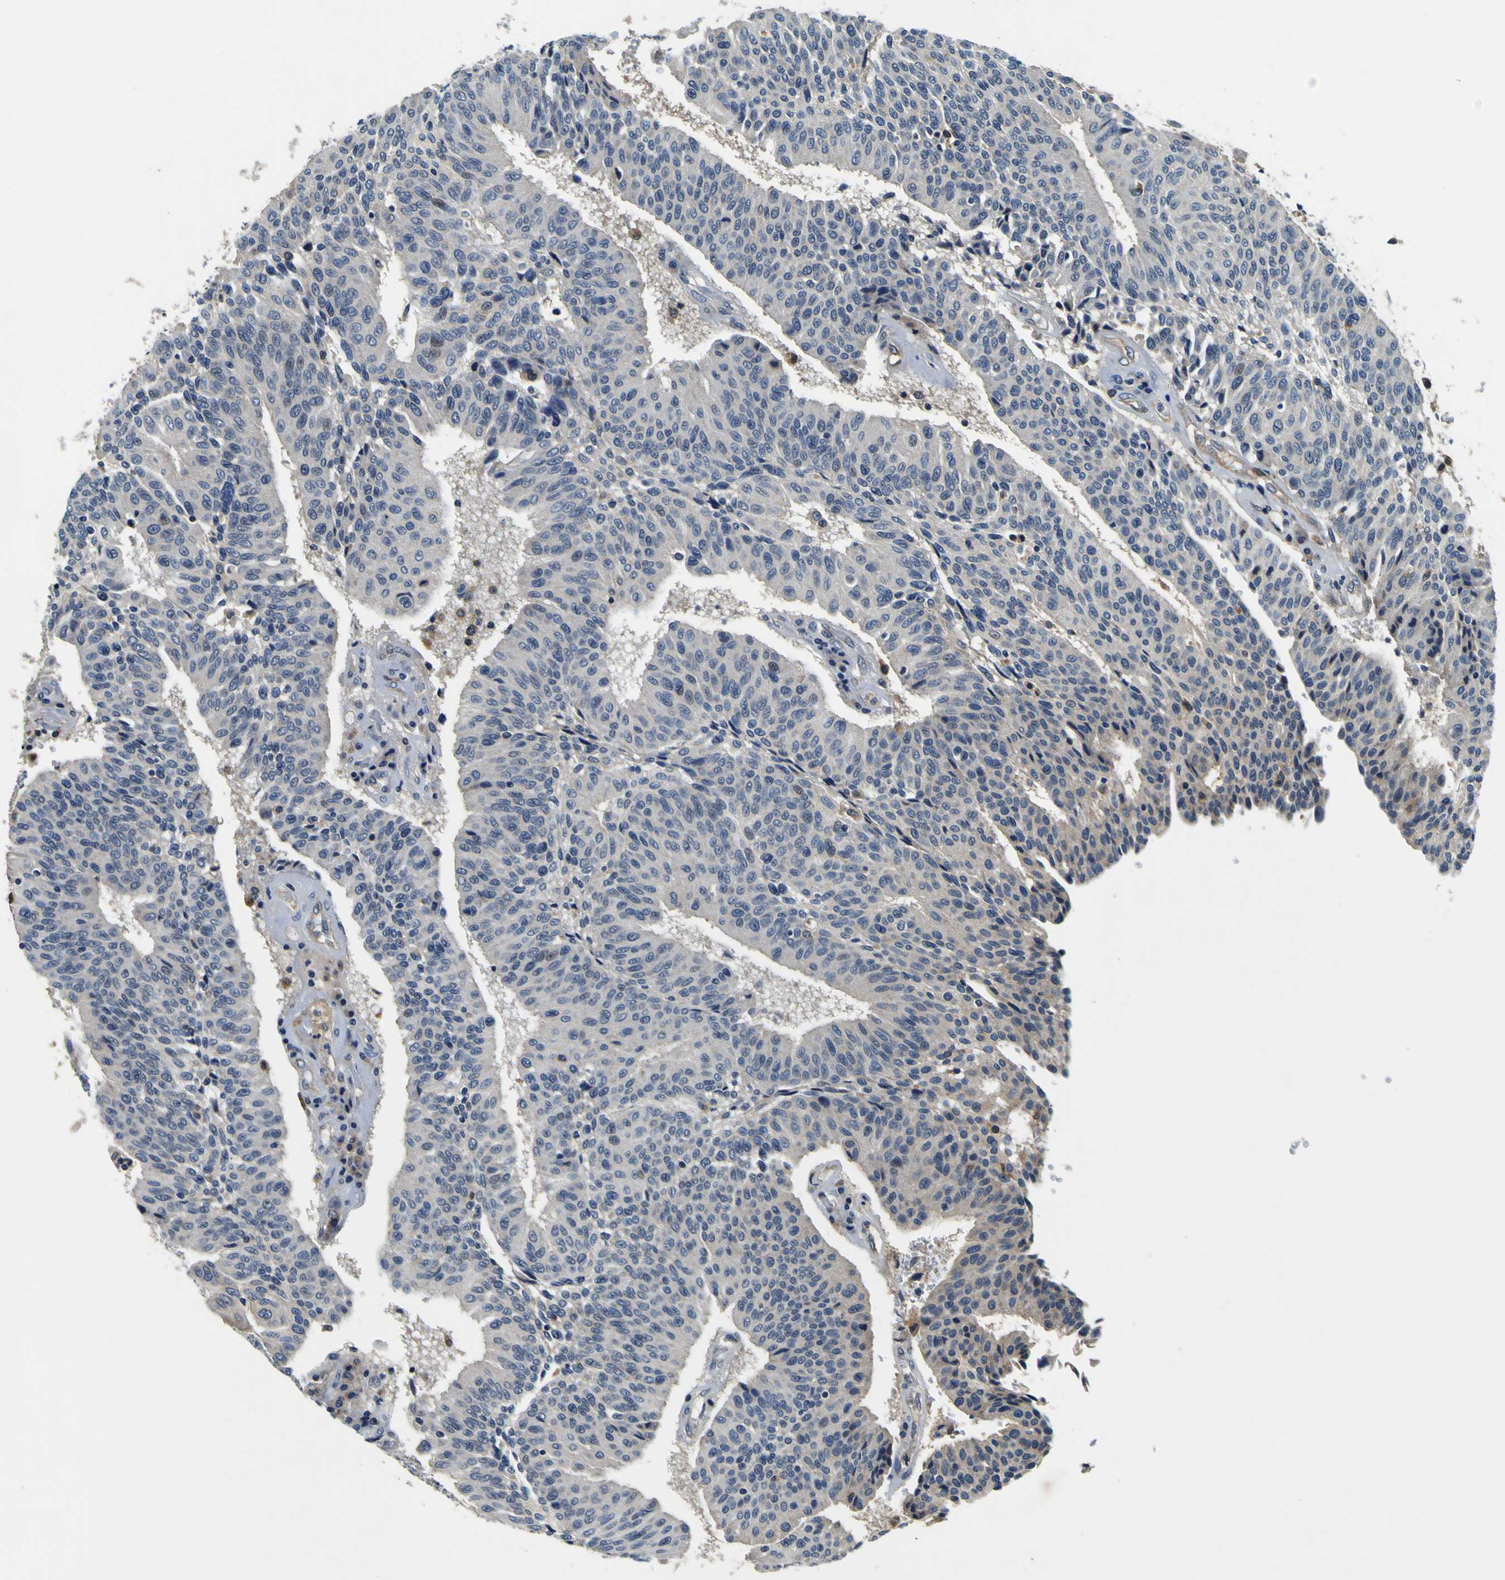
{"staining": {"intensity": "weak", "quantity": "<25%", "location": "cytoplasmic/membranous"}, "tissue": "urothelial cancer", "cell_type": "Tumor cells", "image_type": "cancer", "snomed": [{"axis": "morphology", "description": "Urothelial carcinoma, High grade"}, {"axis": "topography", "description": "Urinary bladder"}], "caption": "A high-resolution histopathology image shows immunohistochemistry staining of high-grade urothelial carcinoma, which exhibits no significant positivity in tumor cells. The staining was performed using DAB (3,3'-diaminobenzidine) to visualize the protein expression in brown, while the nuclei were stained in blue with hematoxylin (Magnification: 20x).", "gene": "EPHB4", "patient": {"sex": "male", "age": 66}}